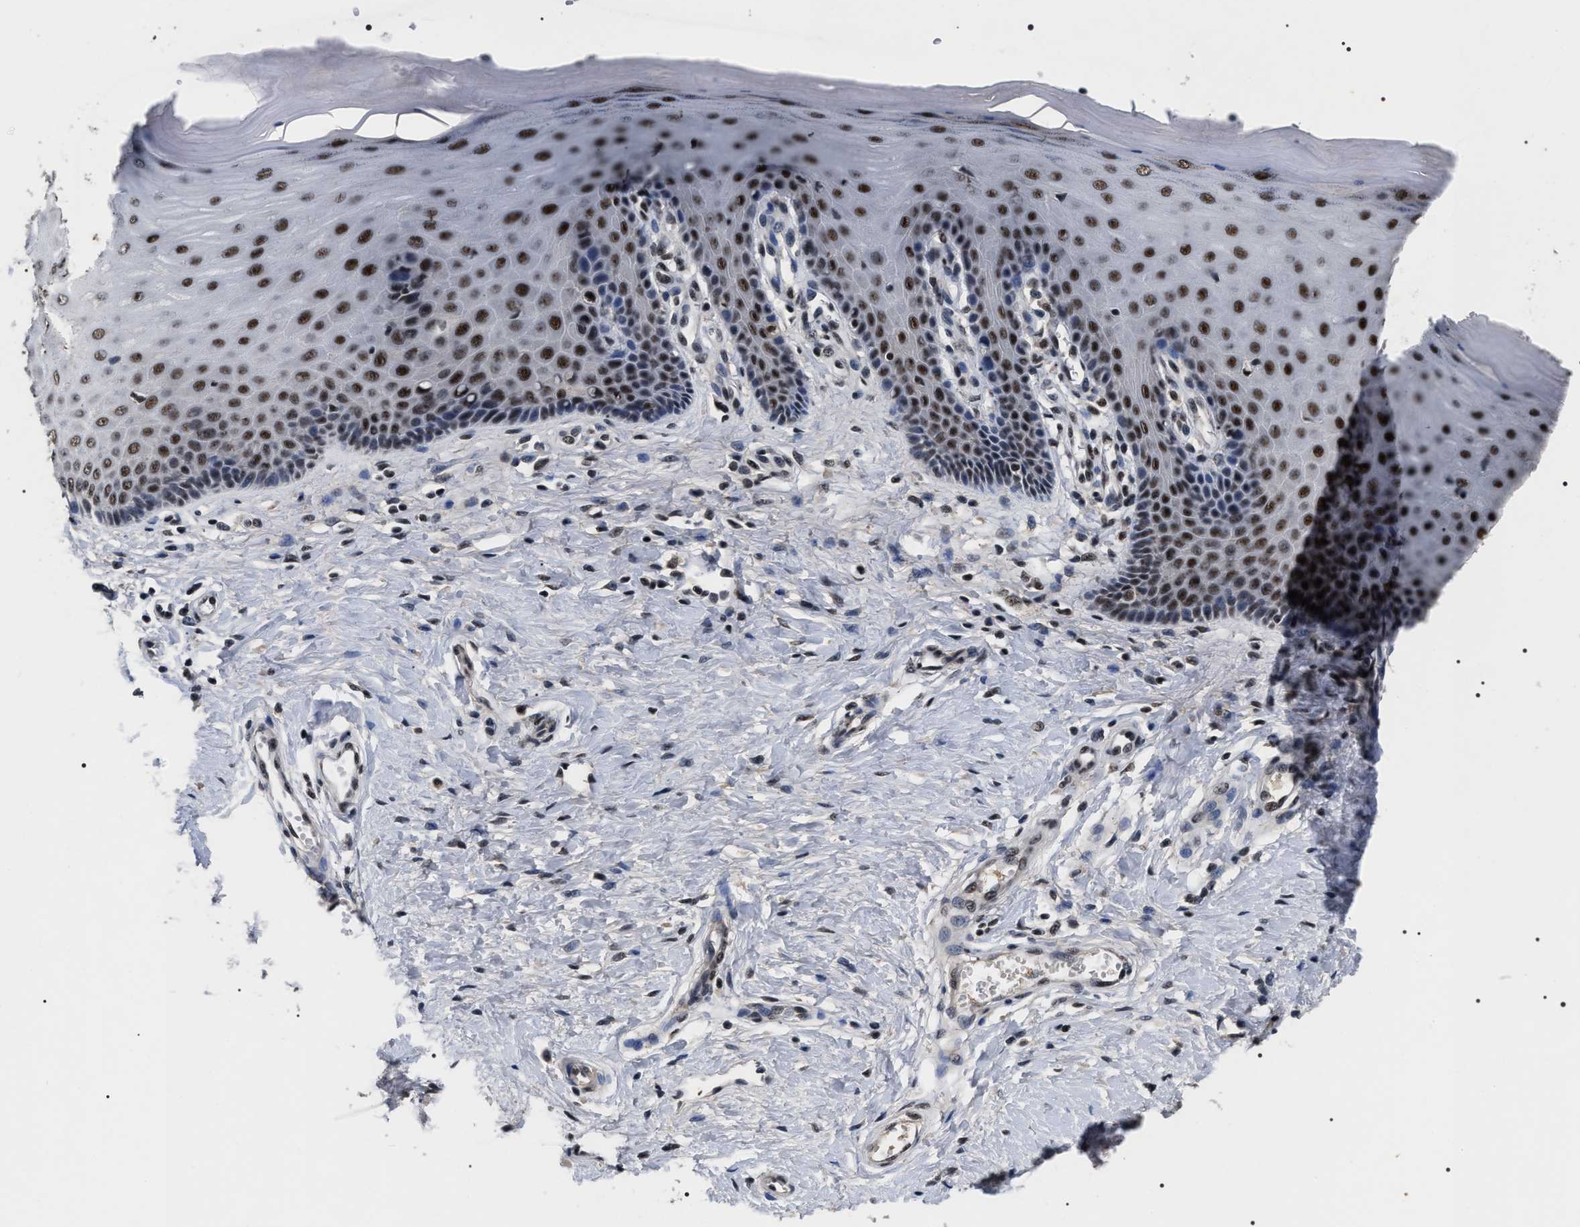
{"staining": {"intensity": "strong", "quantity": ">75%", "location": "nuclear"}, "tissue": "cervix", "cell_type": "Glandular cells", "image_type": "normal", "snomed": [{"axis": "morphology", "description": "Normal tissue, NOS"}, {"axis": "topography", "description": "Cervix"}], "caption": "IHC histopathology image of normal human cervix stained for a protein (brown), which exhibits high levels of strong nuclear expression in about >75% of glandular cells.", "gene": "RRP1B", "patient": {"sex": "female", "age": 55}}